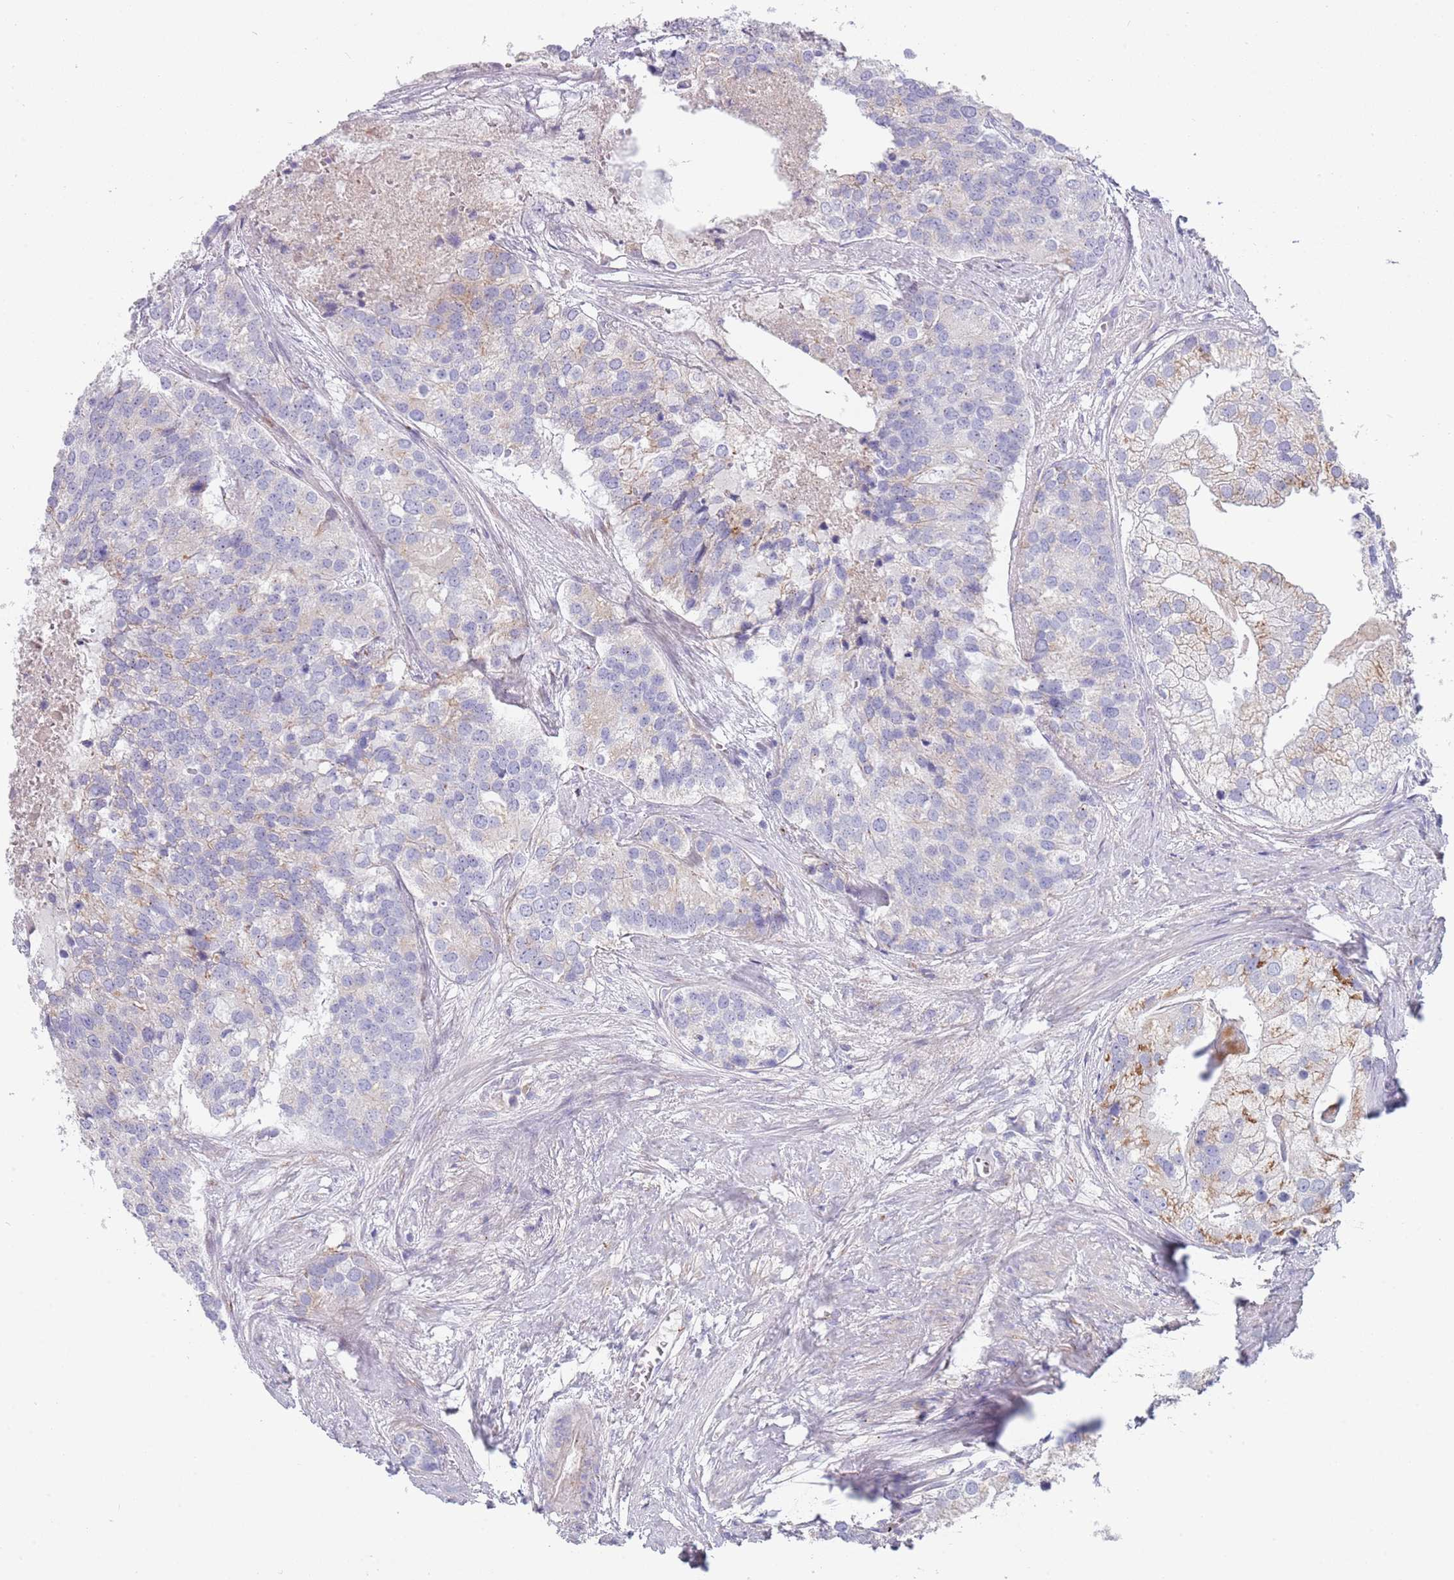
{"staining": {"intensity": "negative", "quantity": "none", "location": "none"}, "tissue": "prostate cancer", "cell_type": "Tumor cells", "image_type": "cancer", "snomed": [{"axis": "morphology", "description": "Adenocarcinoma, High grade"}, {"axis": "topography", "description": "Prostate"}], "caption": "Immunohistochemistry (IHC) of human prostate cancer (adenocarcinoma (high-grade)) reveals no expression in tumor cells.", "gene": "MAN1C1", "patient": {"sex": "male", "age": 62}}